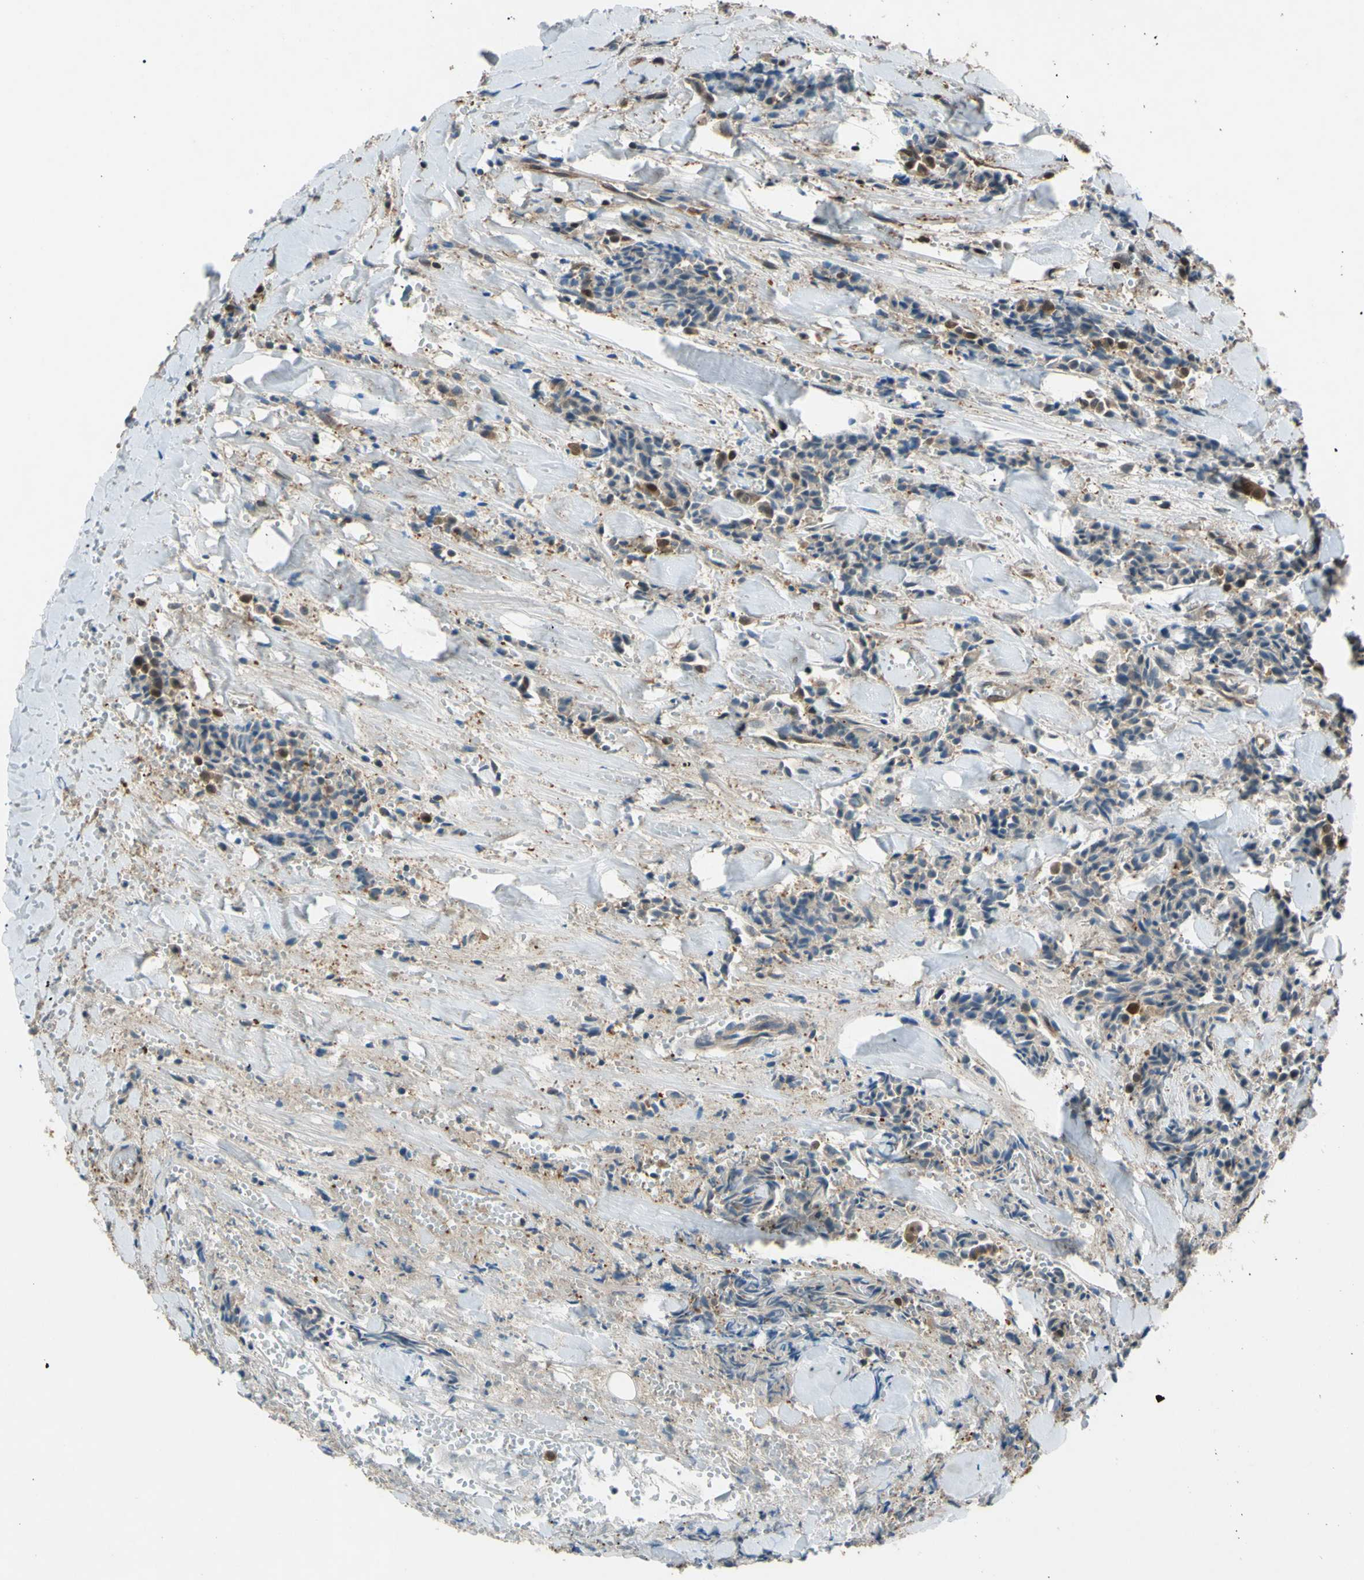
{"staining": {"intensity": "moderate", "quantity": "25%-75%", "location": "cytoplasmic/membranous"}, "tissue": "head and neck cancer", "cell_type": "Tumor cells", "image_type": "cancer", "snomed": [{"axis": "morphology", "description": "Adenocarcinoma, NOS"}, {"axis": "topography", "description": "Salivary gland"}, {"axis": "topography", "description": "Head-Neck"}], "caption": "IHC (DAB (3,3'-diaminobenzidine)) staining of head and neck cancer (adenocarcinoma) exhibits moderate cytoplasmic/membranous protein positivity in about 25%-75% of tumor cells.", "gene": "YWHAQ", "patient": {"sex": "female", "age": 59}}